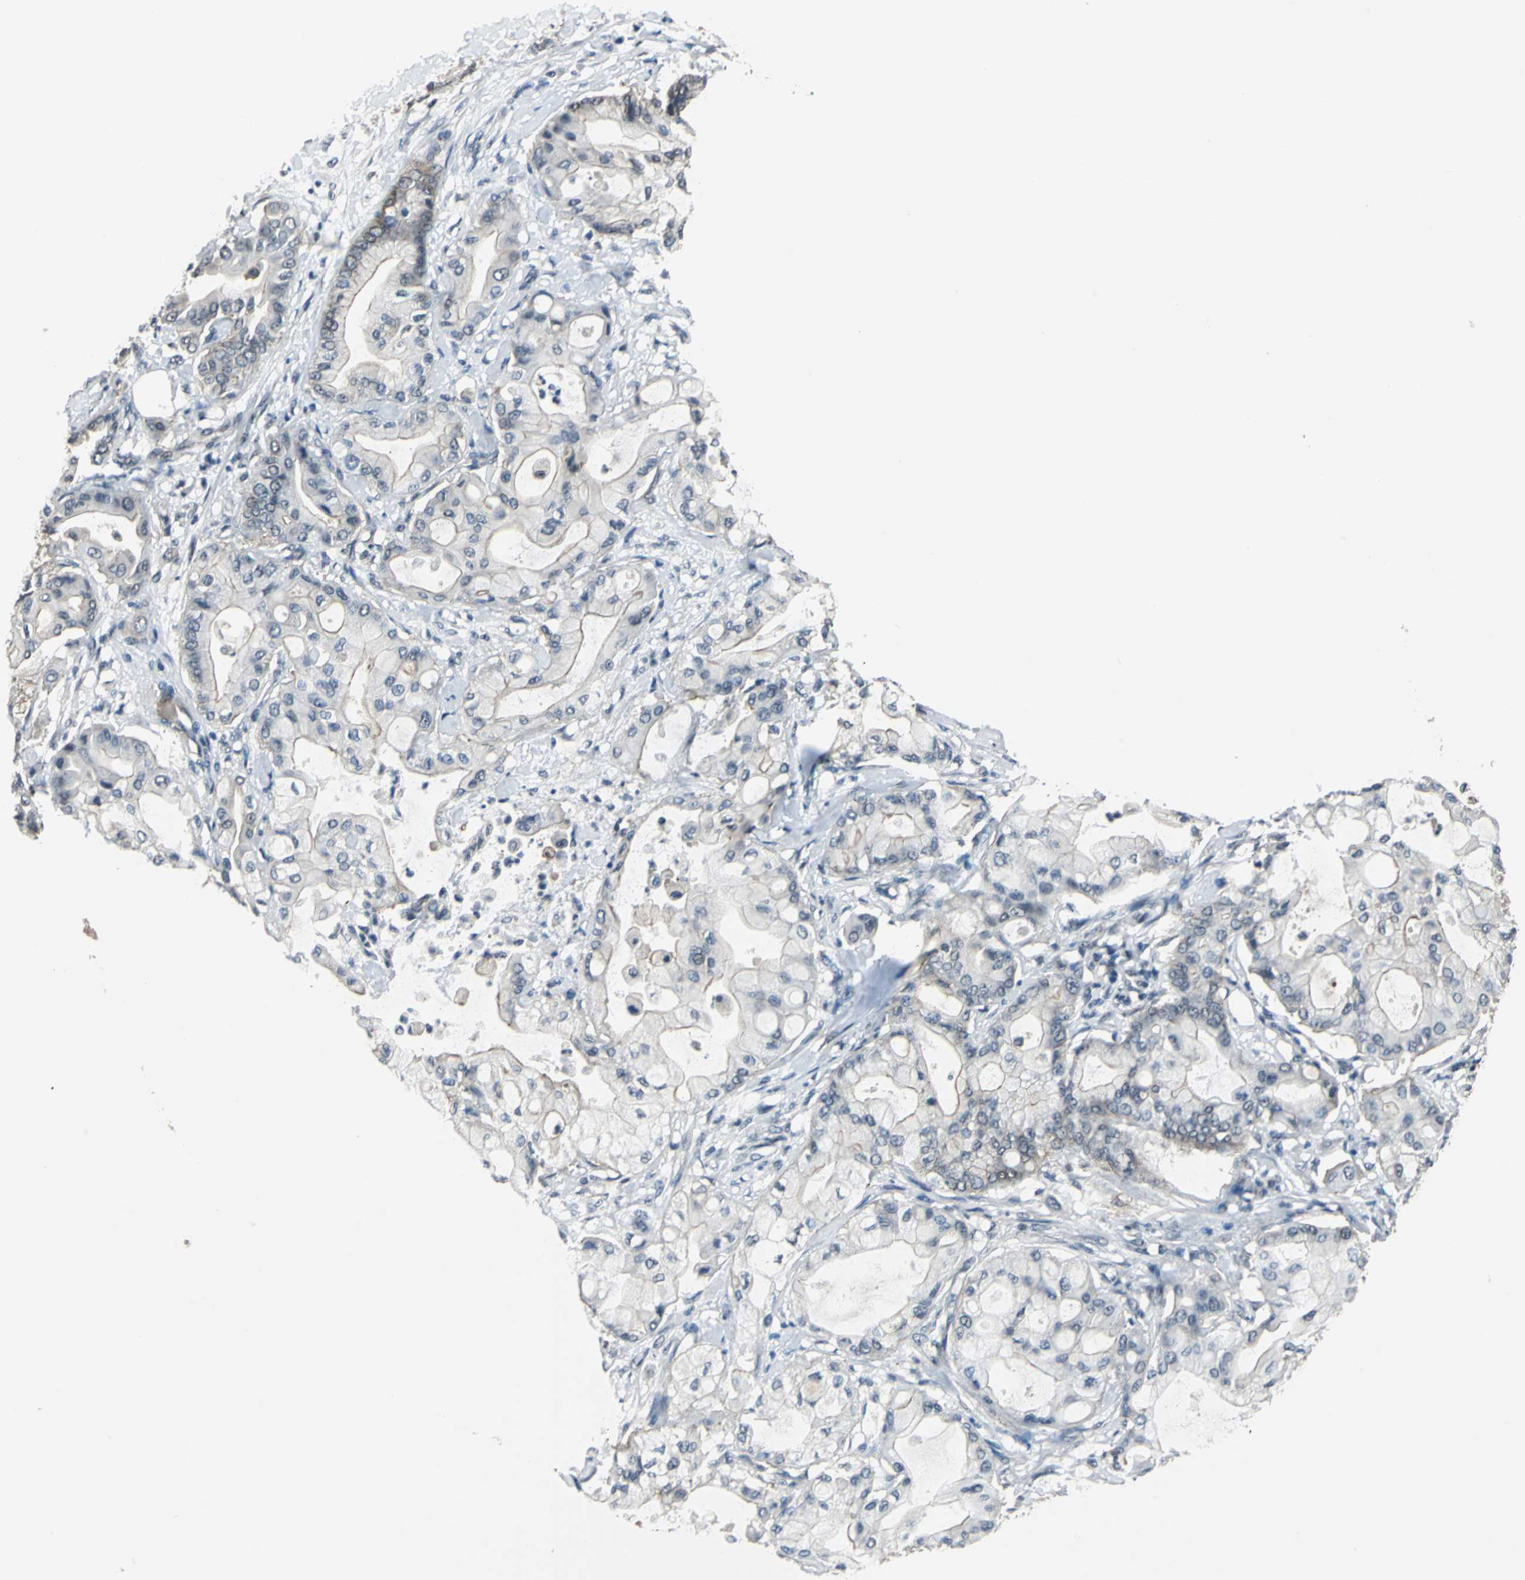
{"staining": {"intensity": "moderate", "quantity": "25%-75%", "location": "cytoplasmic/membranous,nuclear"}, "tissue": "pancreatic cancer", "cell_type": "Tumor cells", "image_type": "cancer", "snomed": [{"axis": "morphology", "description": "Adenocarcinoma, NOS"}, {"axis": "morphology", "description": "Adenocarcinoma, metastatic, NOS"}, {"axis": "topography", "description": "Lymph node"}, {"axis": "topography", "description": "Pancreas"}, {"axis": "topography", "description": "Duodenum"}], "caption": "Protein analysis of metastatic adenocarcinoma (pancreatic) tissue reveals moderate cytoplasmic/membranous and nuclear positivity in about 25%-75% of tumor cells.", "gene": "RBM14", "patient": {"sex": "female", "age": 64}}